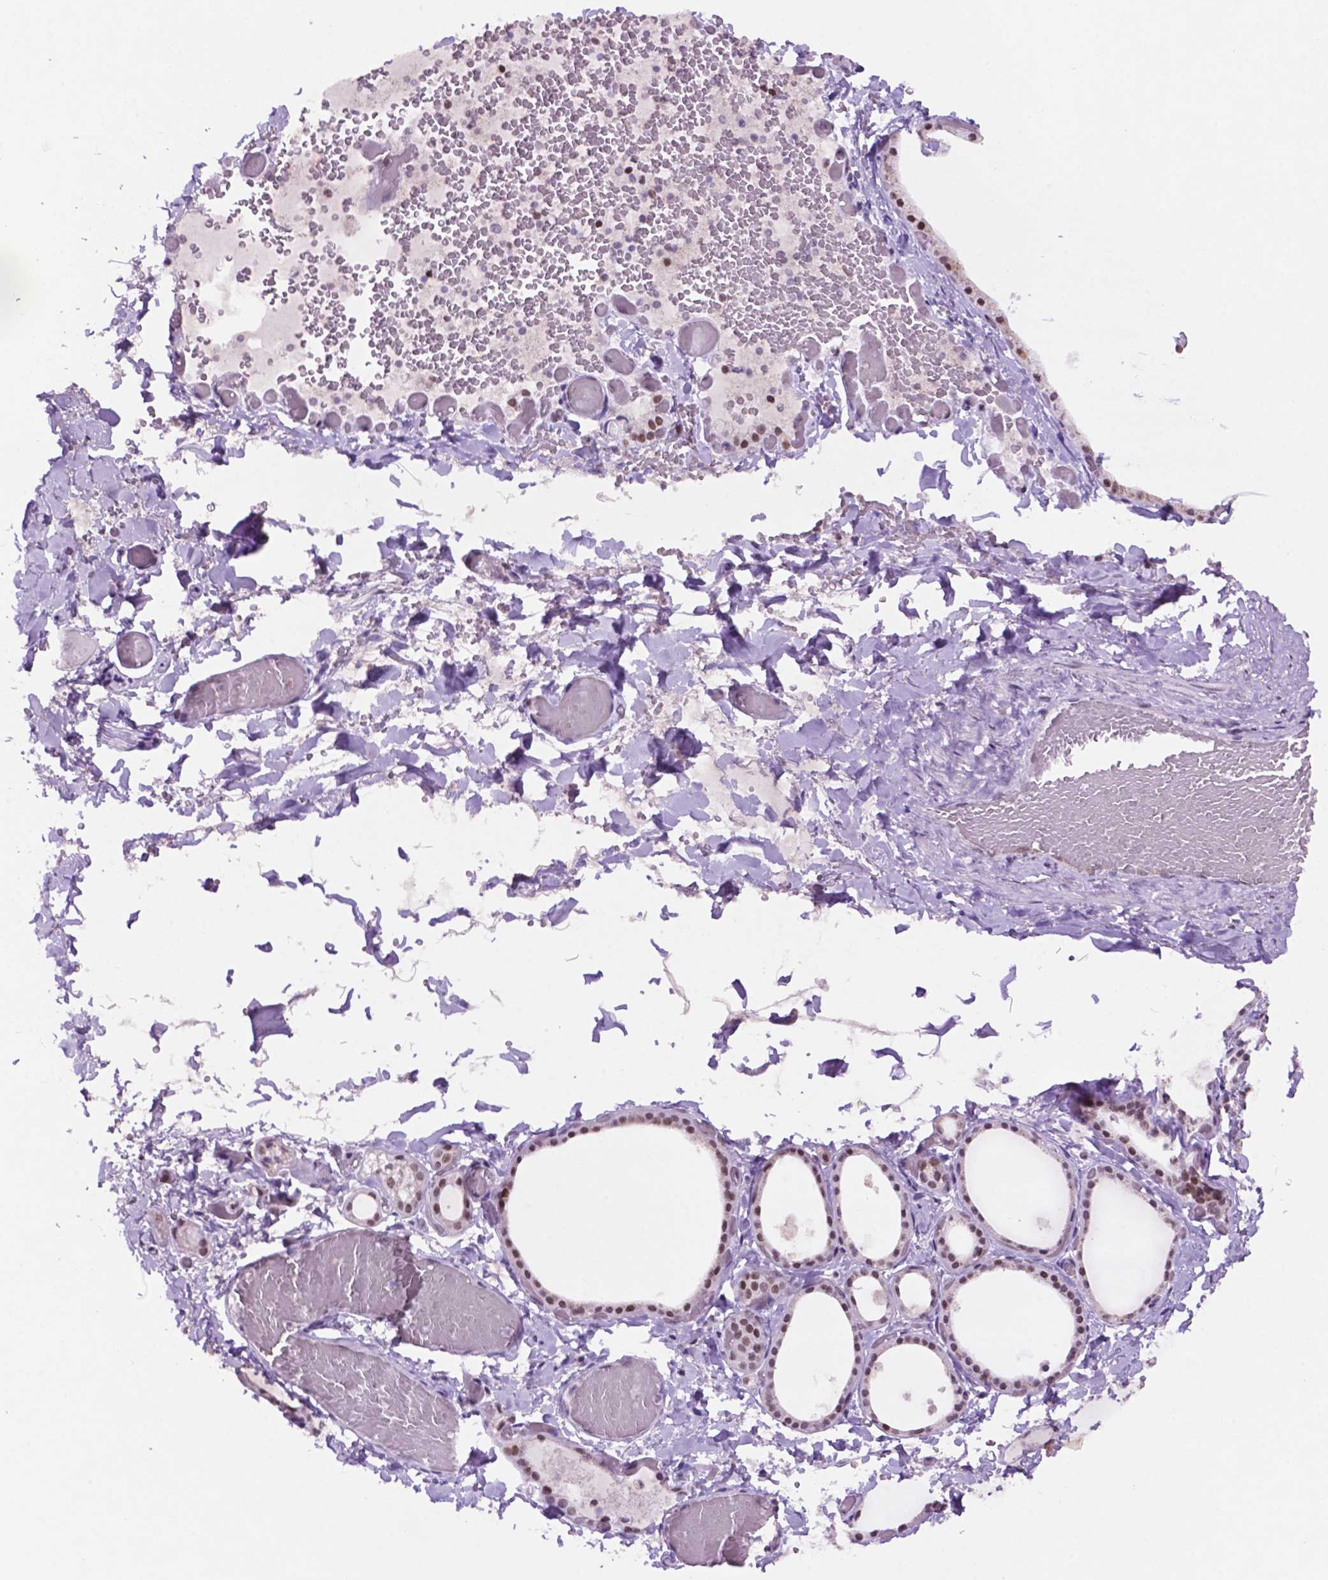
{"staining": {"intensity": "strong", "quantity": ">75%", "location": "nuclear"}, "tissue": "thyroid gland", "cell_type": "Glandular cells", "image_type": "normal", "snomed": [{"axis": "morphology", "description": "Normal tissue, NOS"}, {"axis": "topography", "description": "Thyroid gland"}], "caption": "DAB immunohistochemical staining of unremarkable human thyroid gland displays strong nuclear protein staining in about >75% of glandular cells. The protein is stained brown, and the nuclei are stained in blue (DAB (3,3'-diaminobenzidine) IHC with brightfield microscopy, high magnification).", "gene": "NCOR1", "patient": {"sex": "female", "age": 56}}